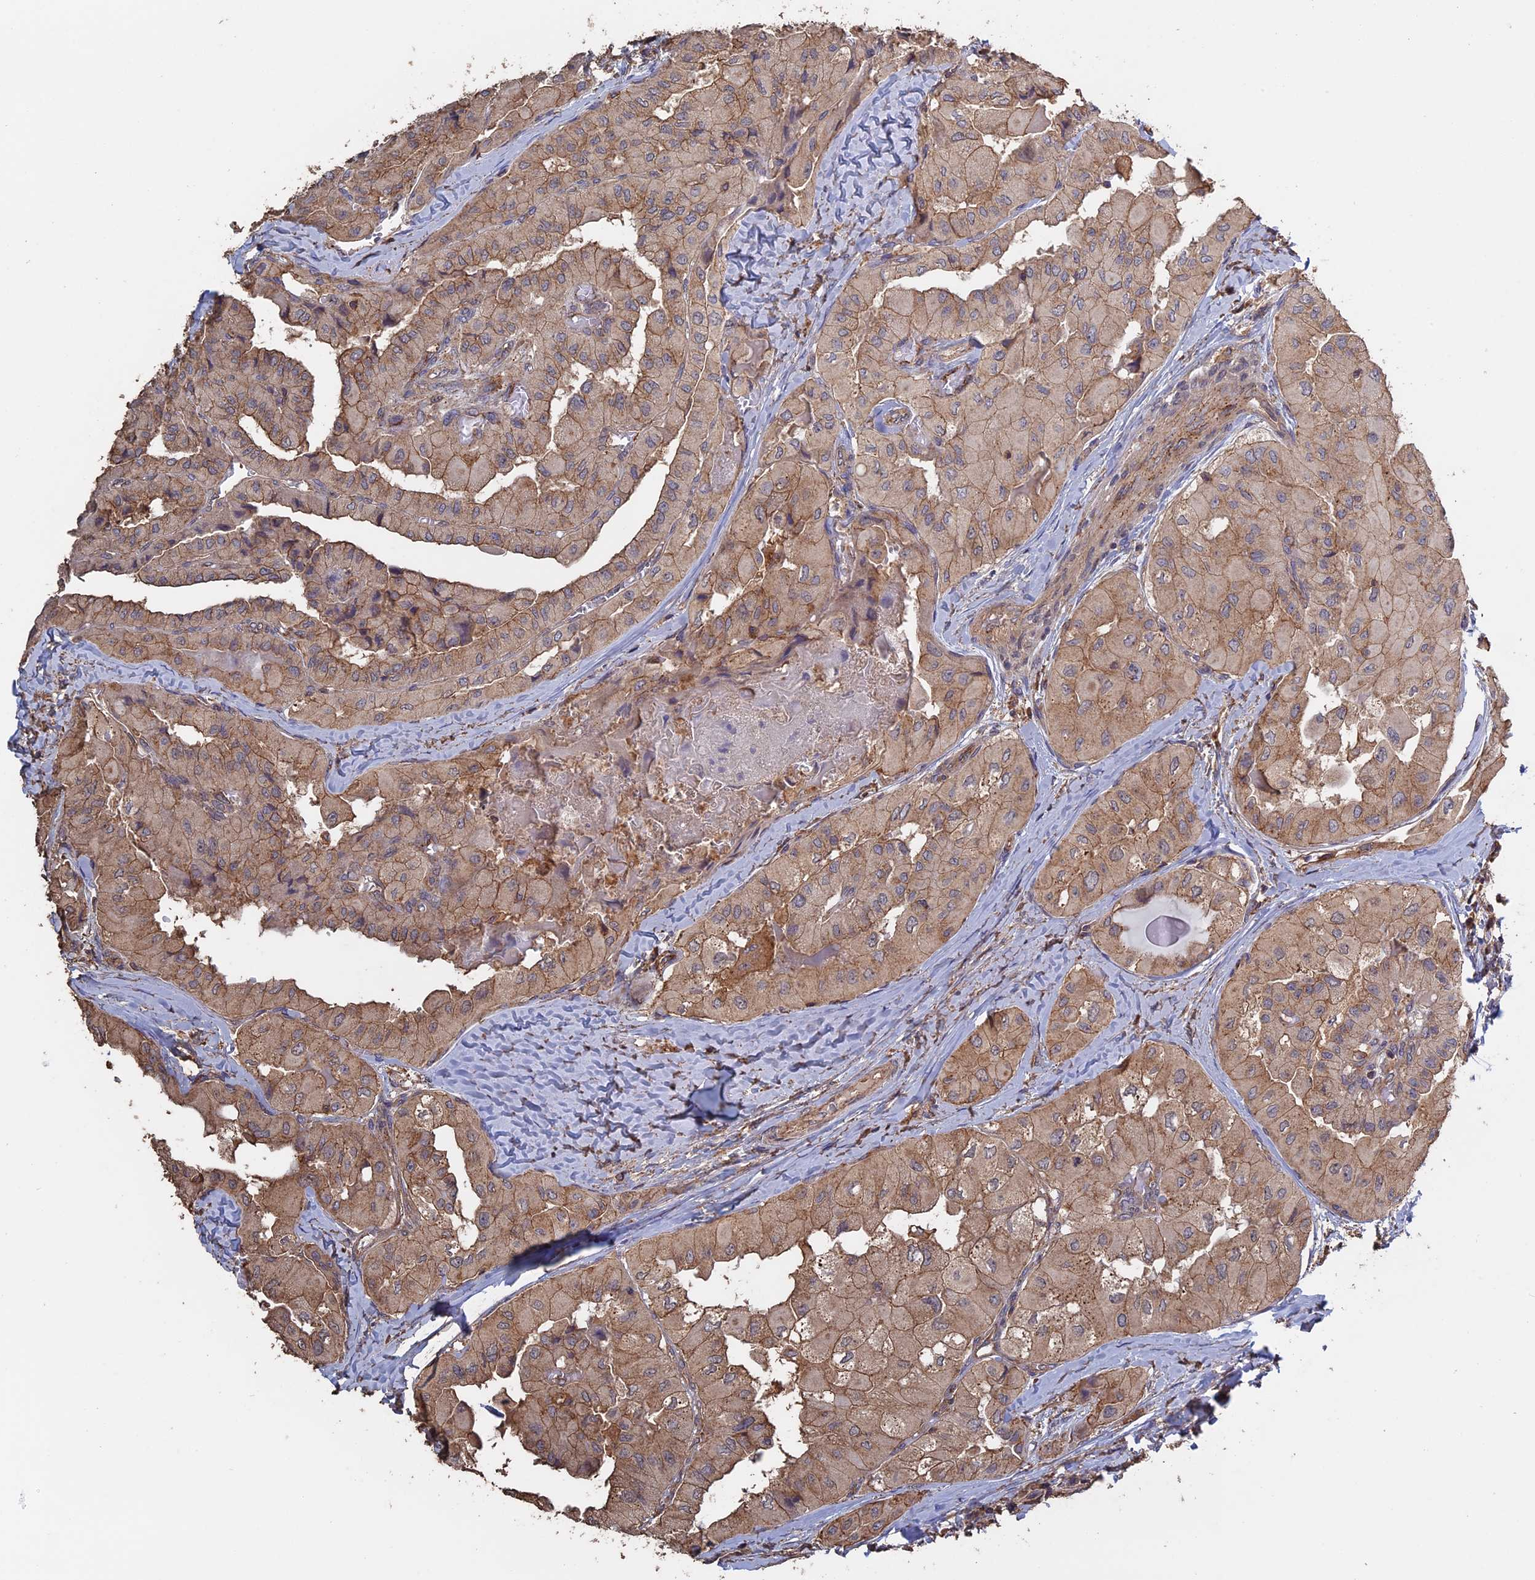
{"staining": {"intensity": "moderate", "quantity": ">75%", "location": "cytoplasmic/membranous"}, "tissue": "thyroid cancer", "cell_type": "Tumor cells", "image_type": "cancer", "snomed": [{"axis": "morphology", "description": "Normal tissue, NOS"}, {"axis": "morphology", "description": "Papillary adenocarcinoma, NOS"}, {"axis": "topography", "description": "Thyroid gland"}], "caption": "Tumor cells exhibit moderate cytoplasmic/membranous staining in about >75% of cells in thyroid papillary adenocarcinoma. The staining was performed using DAB (3,3'-diaminobenzidine) to visualize the protein expression in brown, while the nuclei were stained in blue with hematoxylin (Magnification: 20x).", "gene": "PIGQ", "patient": {"sex": "female", "age": 59}}